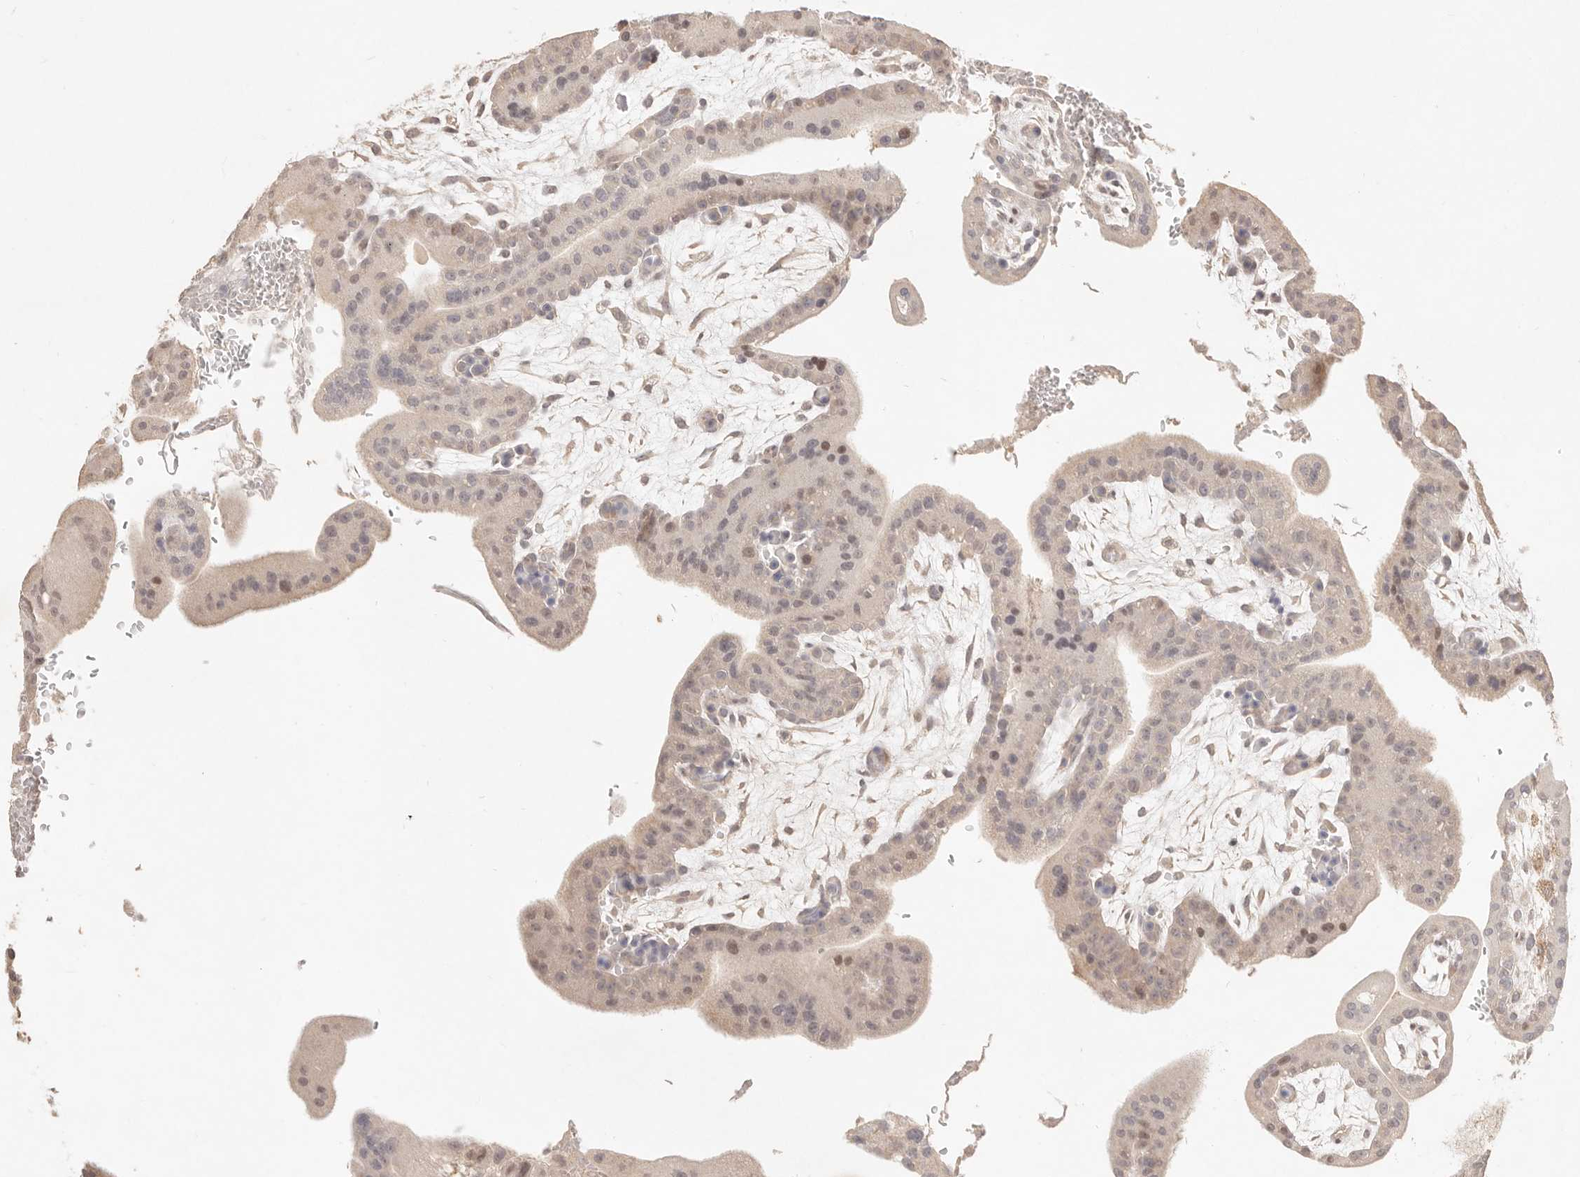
{"staining": {"intensity": "weak", "quantity": "25%-75%", "location": "nuclear"}, "tissue": "placenta", "cell_type": "Trophoblastic cells", "image_type": "normal", "snomed": [{"axis": "morphology", "description": "Normal tissue, NOS"}, {"axis": "topography", "description": "Placenta"}], "caption": "Approximately 25%-75% of trophoblastic cells in normal placenta display weak nuclear protein staining as visualized by brown immunohistochemical staining.", "gene": "MEP1A", "patient": {"sex": "female", "age": 35}}